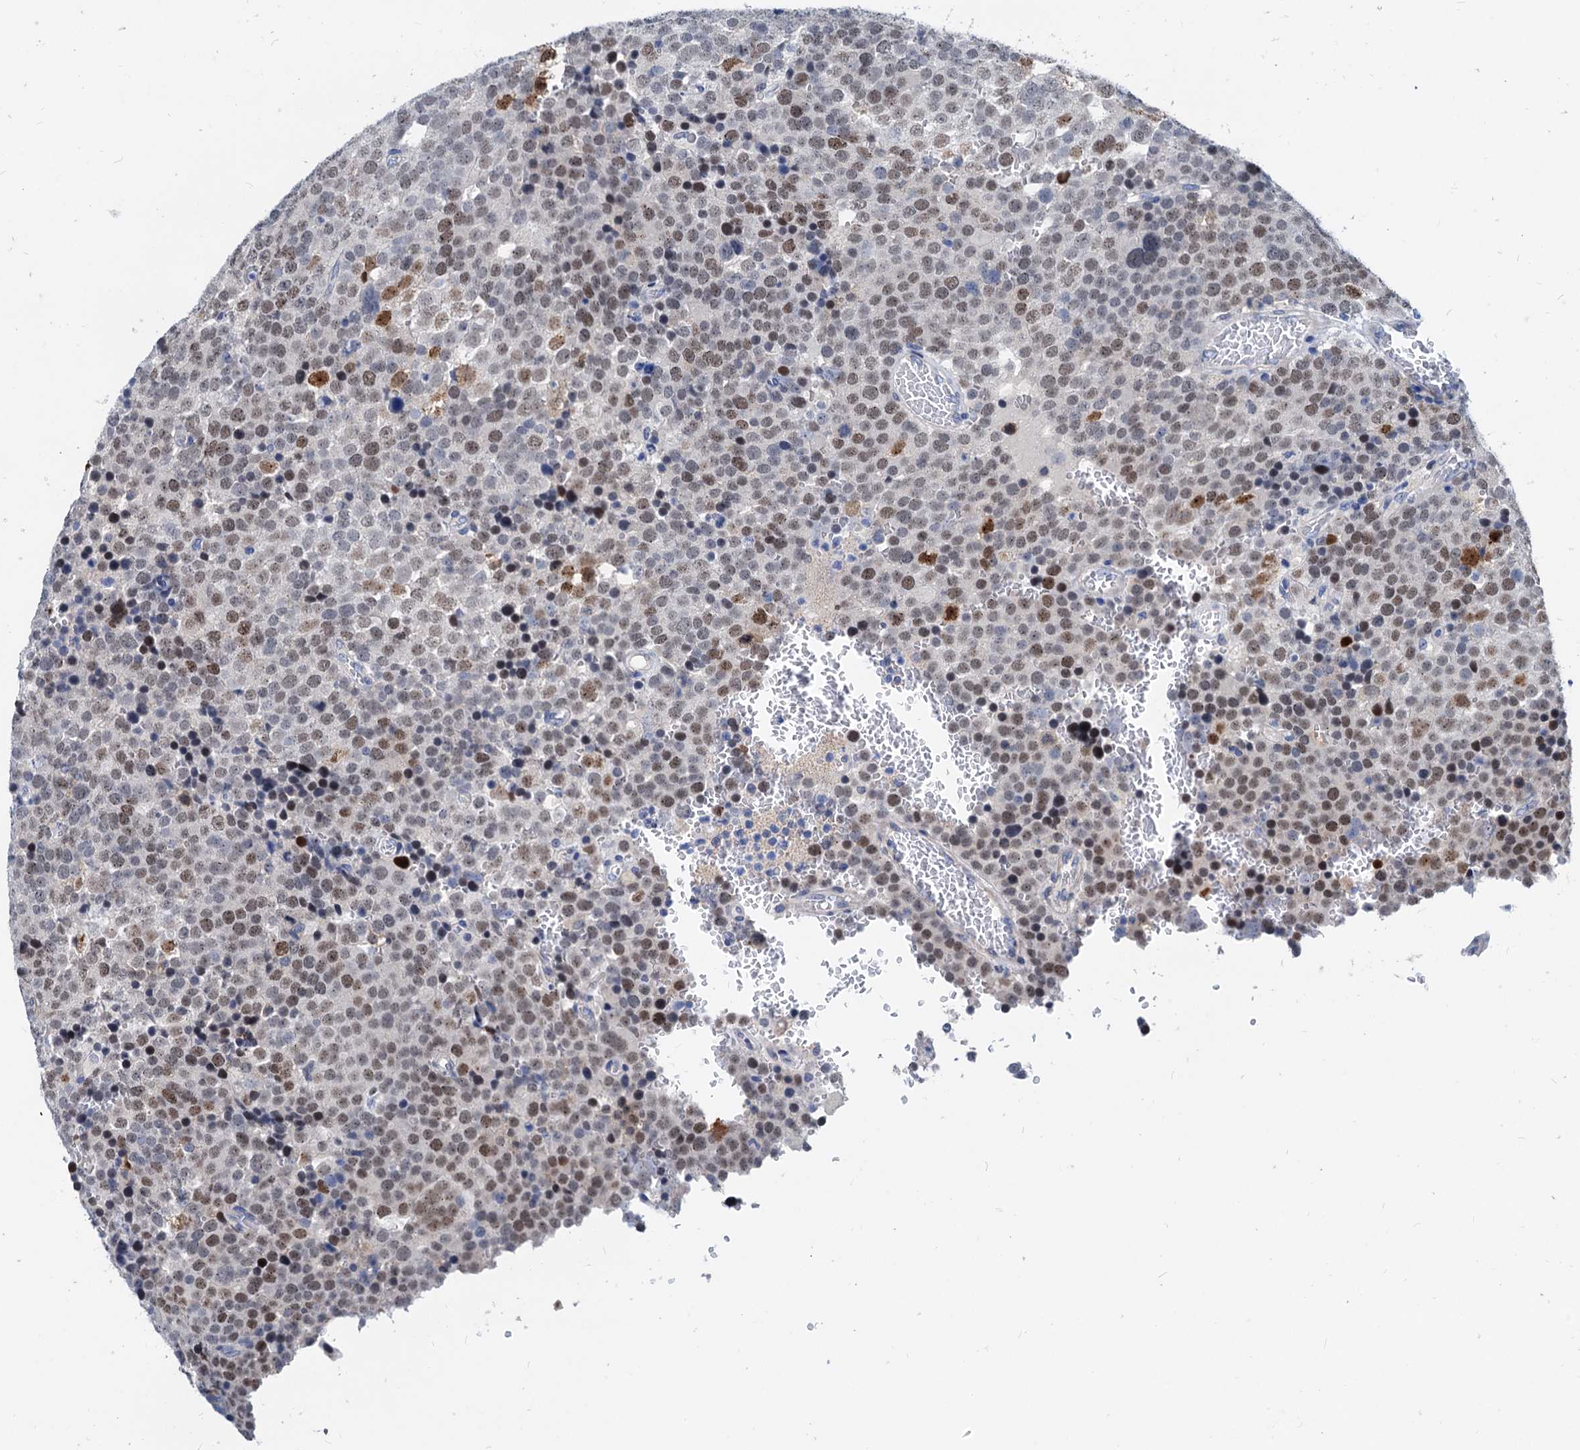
{"staining": {"intensity": "moderate", "quantity": "<25%", "location": "nuclear"}, "tissue": "testis cancer", "cell_type": "Tumor cells", "image_type": "cancer", "snomed": [{"axis": "morphology", "description": "Seminoma, NOS"}, {"axis": "topography", "description": "Testis"}], "caption": "Brown immunohistochemical staining in human testis seminoma exhibits moderate nuclear positivity in about <25% of tumor cells.", "gene": "HSF2", "patient": {"sex": "male", "age": 71}}